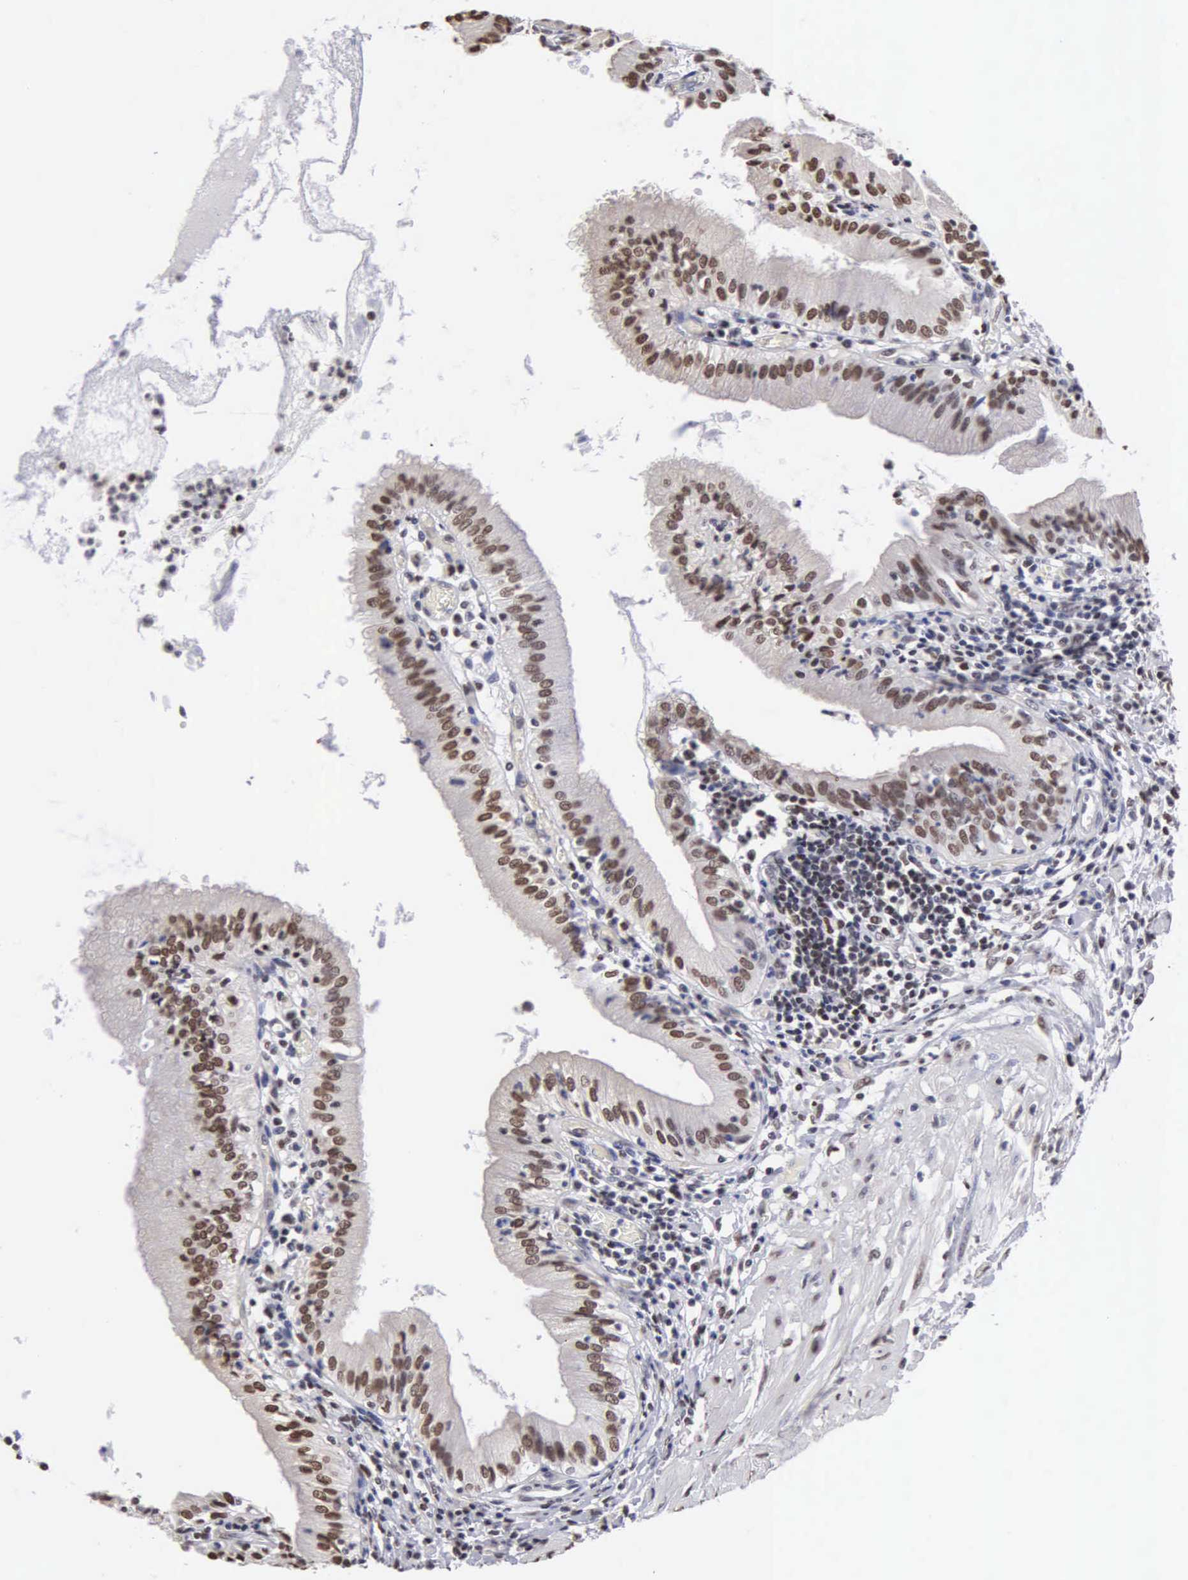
{"staining": {"intensity": "strong", "quantity": "25%-75%", "location": "nuclear"}, "tissue": "gallbladder", "cell_type": "Glandular cells", "image_type": "normal", "snomed": [{"axis": "morphology", "description": "Normal tissue, NOS"}, {"axis": "topography", "description": "Gallbladder"}], "caption": "A histopathology image of human gallbladder stained for a protein demonstrates strong nuclear brown staining in glandular cells.", "gene": "CCNG1", "patient": {"sex": "male", "age": 58}}